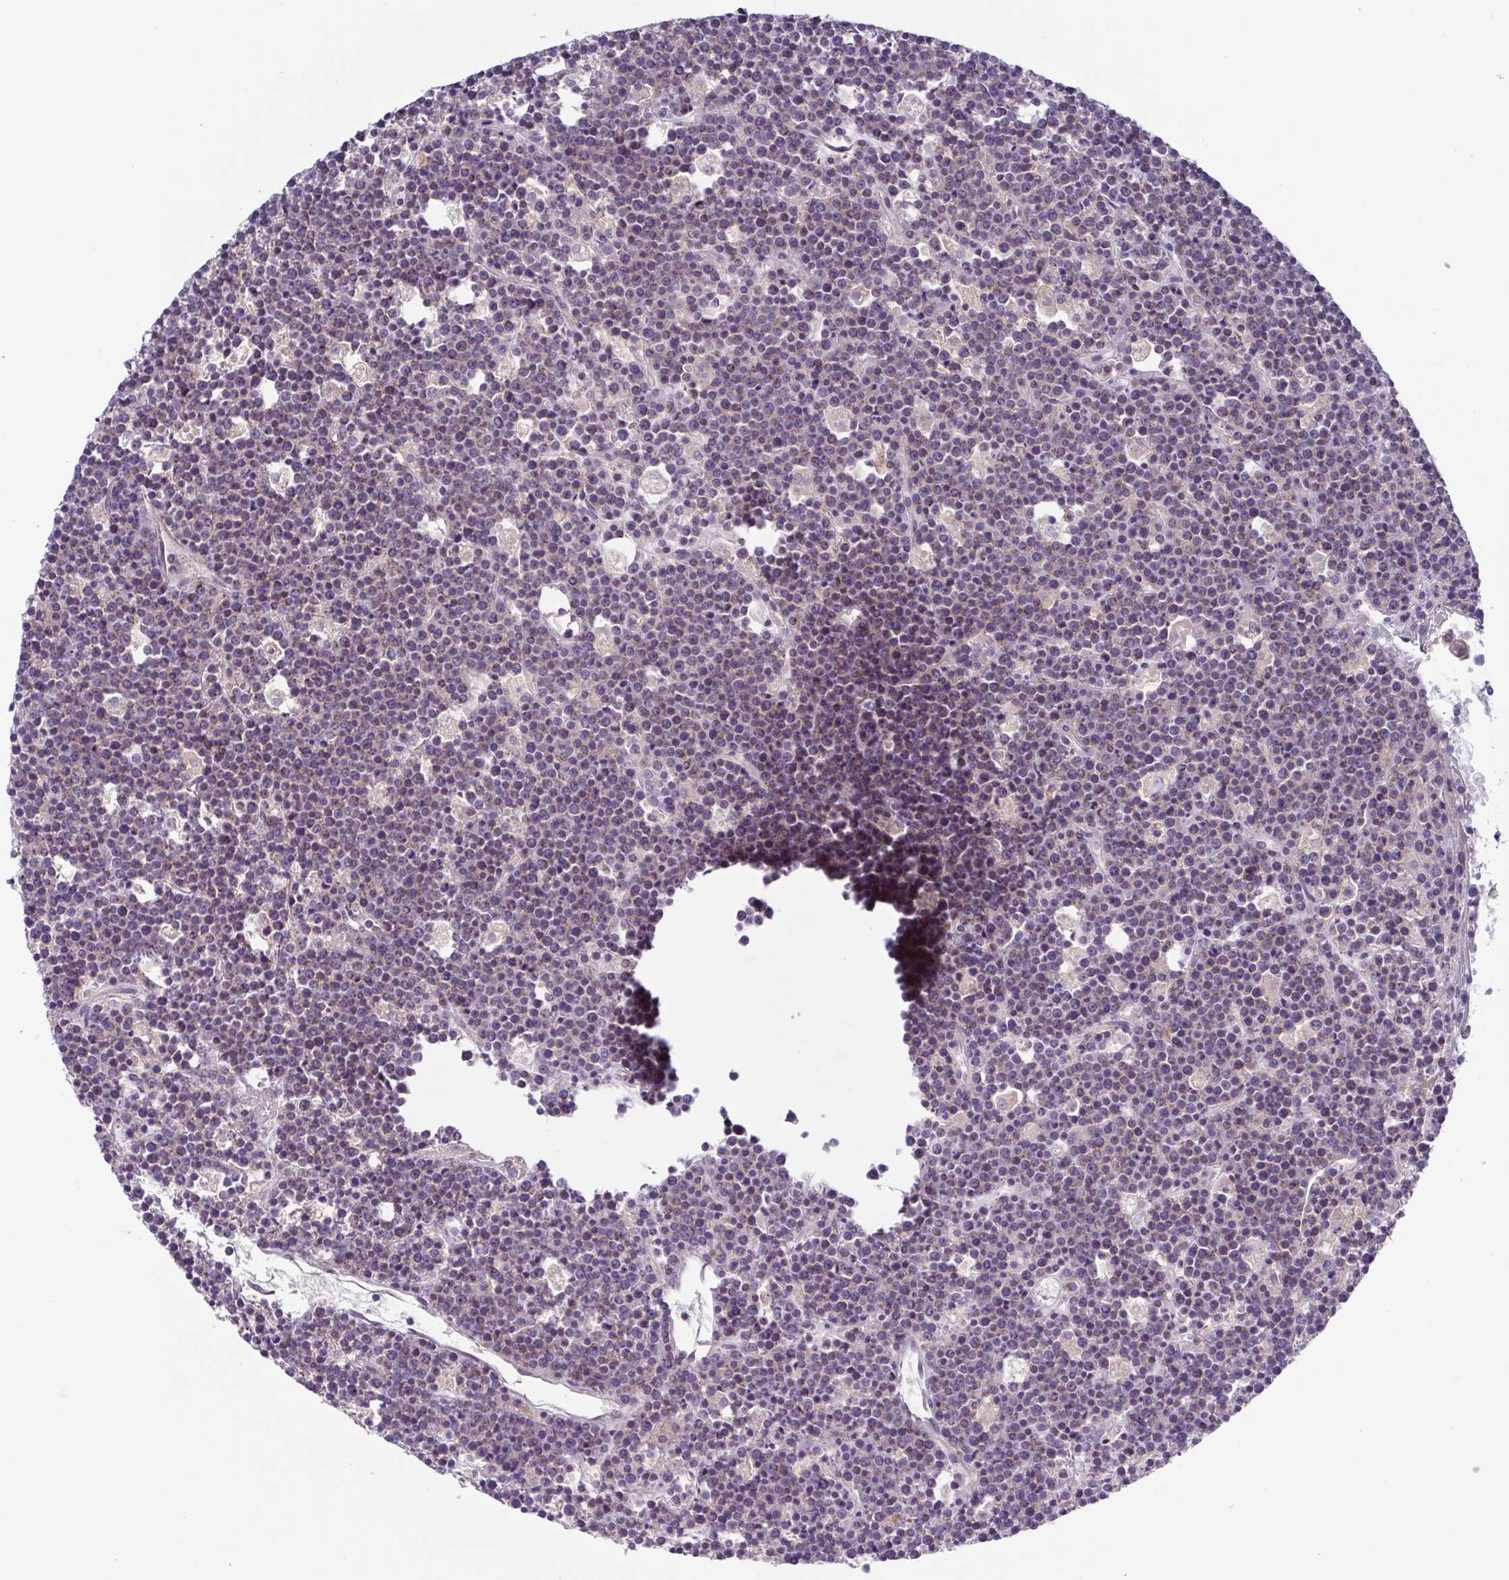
{"staining": {"intensity": "weak", "quantity": "<25%", "location": "nuclear"}, "tissue": "lymphoma", "cell_type": "Tumor cells", "image_type": "cancer", "snomed": [{"axis": "morphology", "description": "Malignant lymphoma, non-Hodgkin's type, High grade"}, {"axis": "topography", "description": "Ovary"}], "caption": "An immunohistochemistry (IHC) histopathology image of lymphoma is shown. There is no staining in tumor cells of lymphoma.", "gene": "UBE2Q1", "patient": {"sex": "female", "age": 56}}